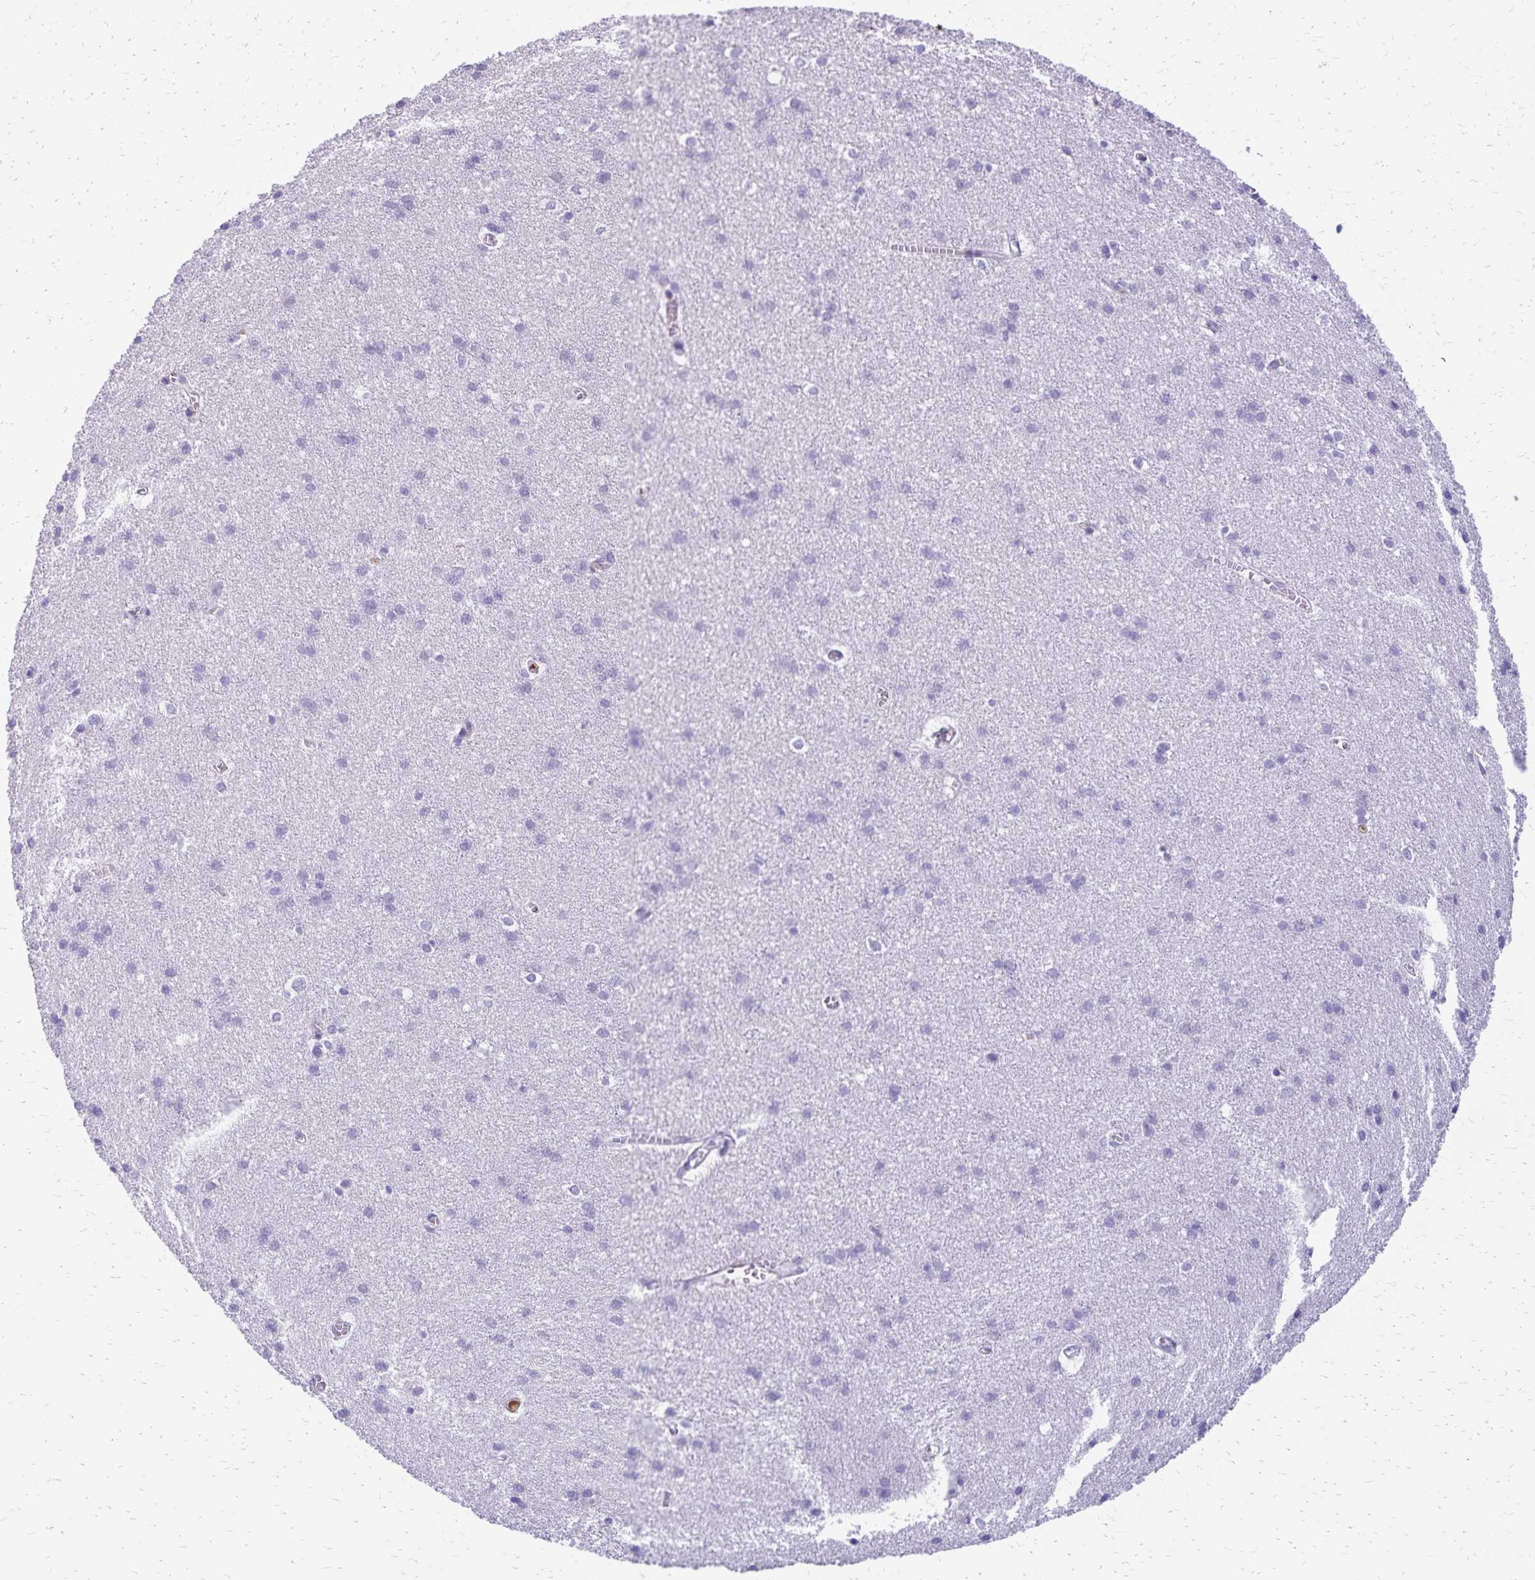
{"staining": {"intensity": "moderate", "quantity": "<25%", "location": "cytoplasmic/membranous"}, "tissue": "cerebral cortex", "cell_type": "Endothelial cells", "image_type": "normal", "snomed": [{"axis": "morphology", "description": "Normal tissue, NOS"}, {"axis": "topography", "description": "Cerebral cortex"}], "caption": "Brown immunohistochemical staining in benign cerebral cortex displays moderate cytoplasmic/membranous staining in about <25% of endothelial cells. Immunohistochemistry stains the protein in brown and the nuclei are stained blue.", "gene": "CD27", "patient": {"sex": "male", "age": 37}}